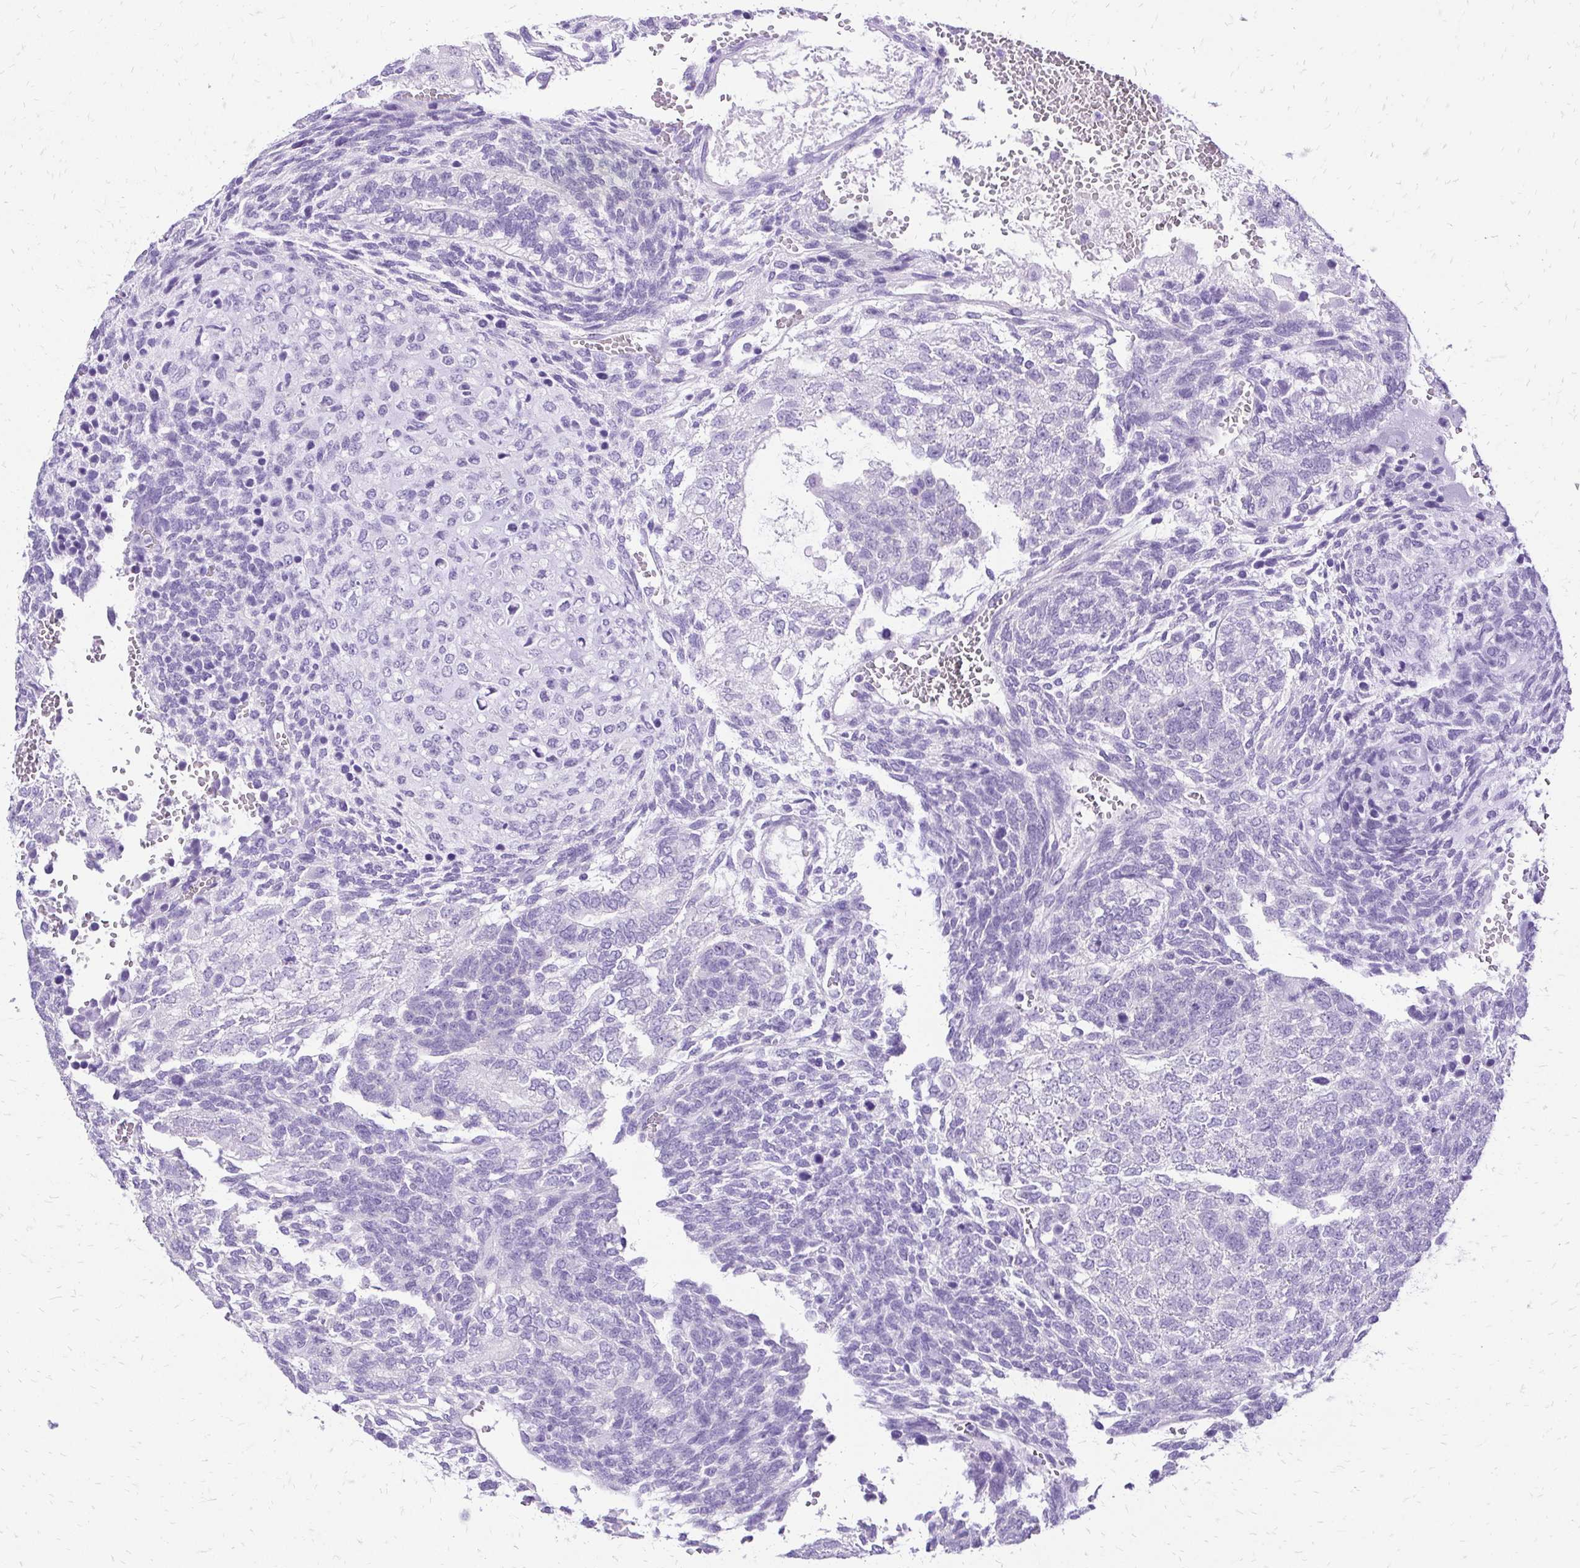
{"staining": {"intensity": "negative", "quantity": "none", "location": "none"}, "tissue": "testis cancer", "cell_type": "Tumor cells", "image_type": "cancer", "snomed": [{"axis": "morphology", "description": "Normal tissue, NOS"}, {"axis": "morphology", "description": "Carcinoma, Embryonal, NOS"}, {"axis": "topography", "description": "Testis"}, {"axis": "topography", "description": "Epididymis"}], "caption": "IHC micrograph of embryonal carcinoma (testis) stained for a protein (brown), which demonstrates no positivity in tumor cells. (DAB IHC with hematoxylin counter stain).", "gene": "SLC32A1", "patient": {"sex": "male", "age": 23}}